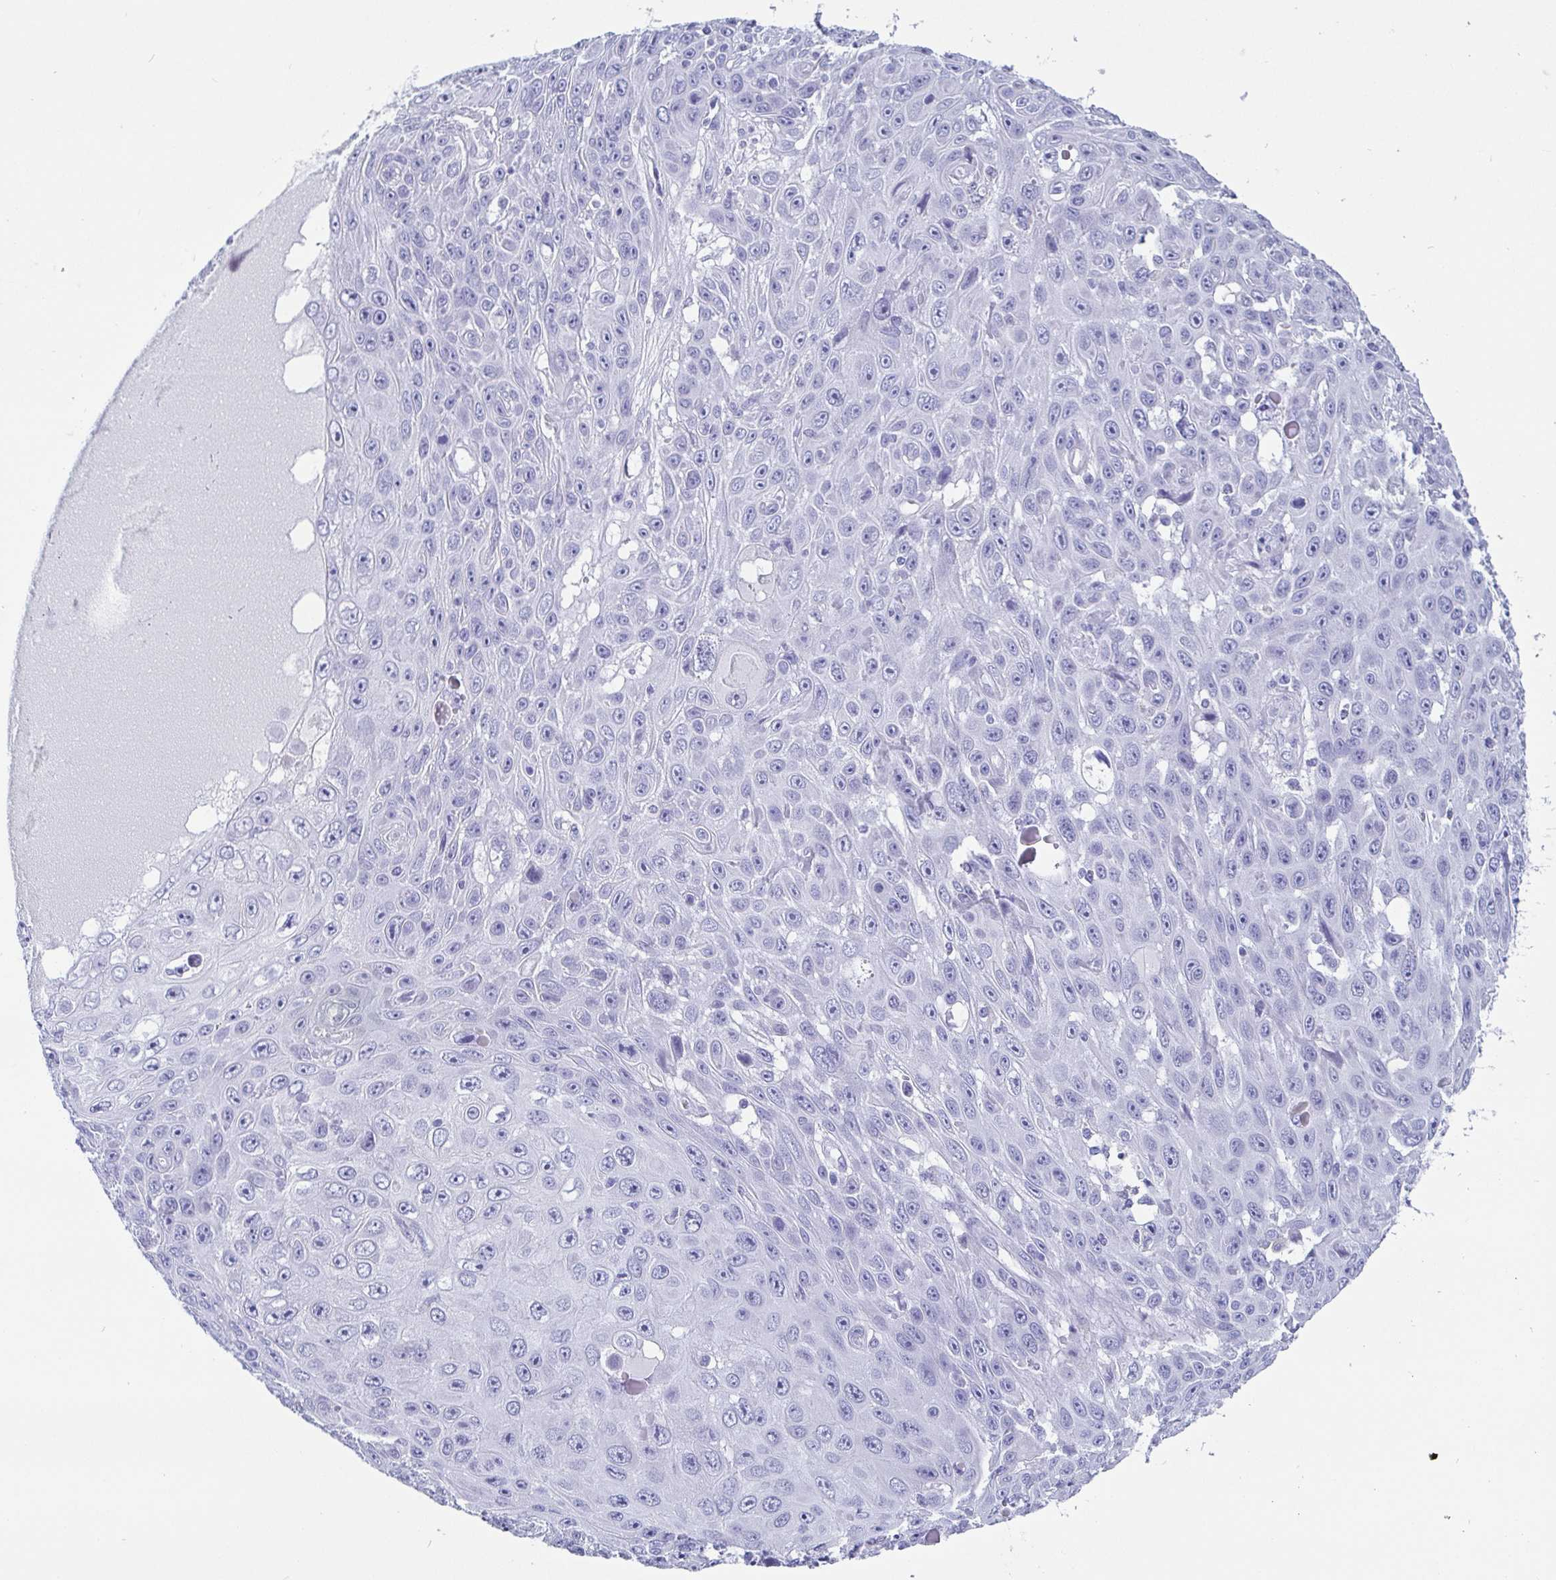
{"staining": {"intensity": "negative", "quantity": "none", "location": "none"}, "tissue": "skin cancer", "cell_type": "Tumor cells", "image_type": "cancer", "snomed": [{"axis": "morphology", "description": "Squamous cell carcinoma, NOS"}, {"axis": "topography", "description": "Skin"}], "caption": "Micrograph shows no protein staining in tumor cells of skin cancer tissue.", "gene": "SCGN", "patient": {"sex": "male", "age": 82}}